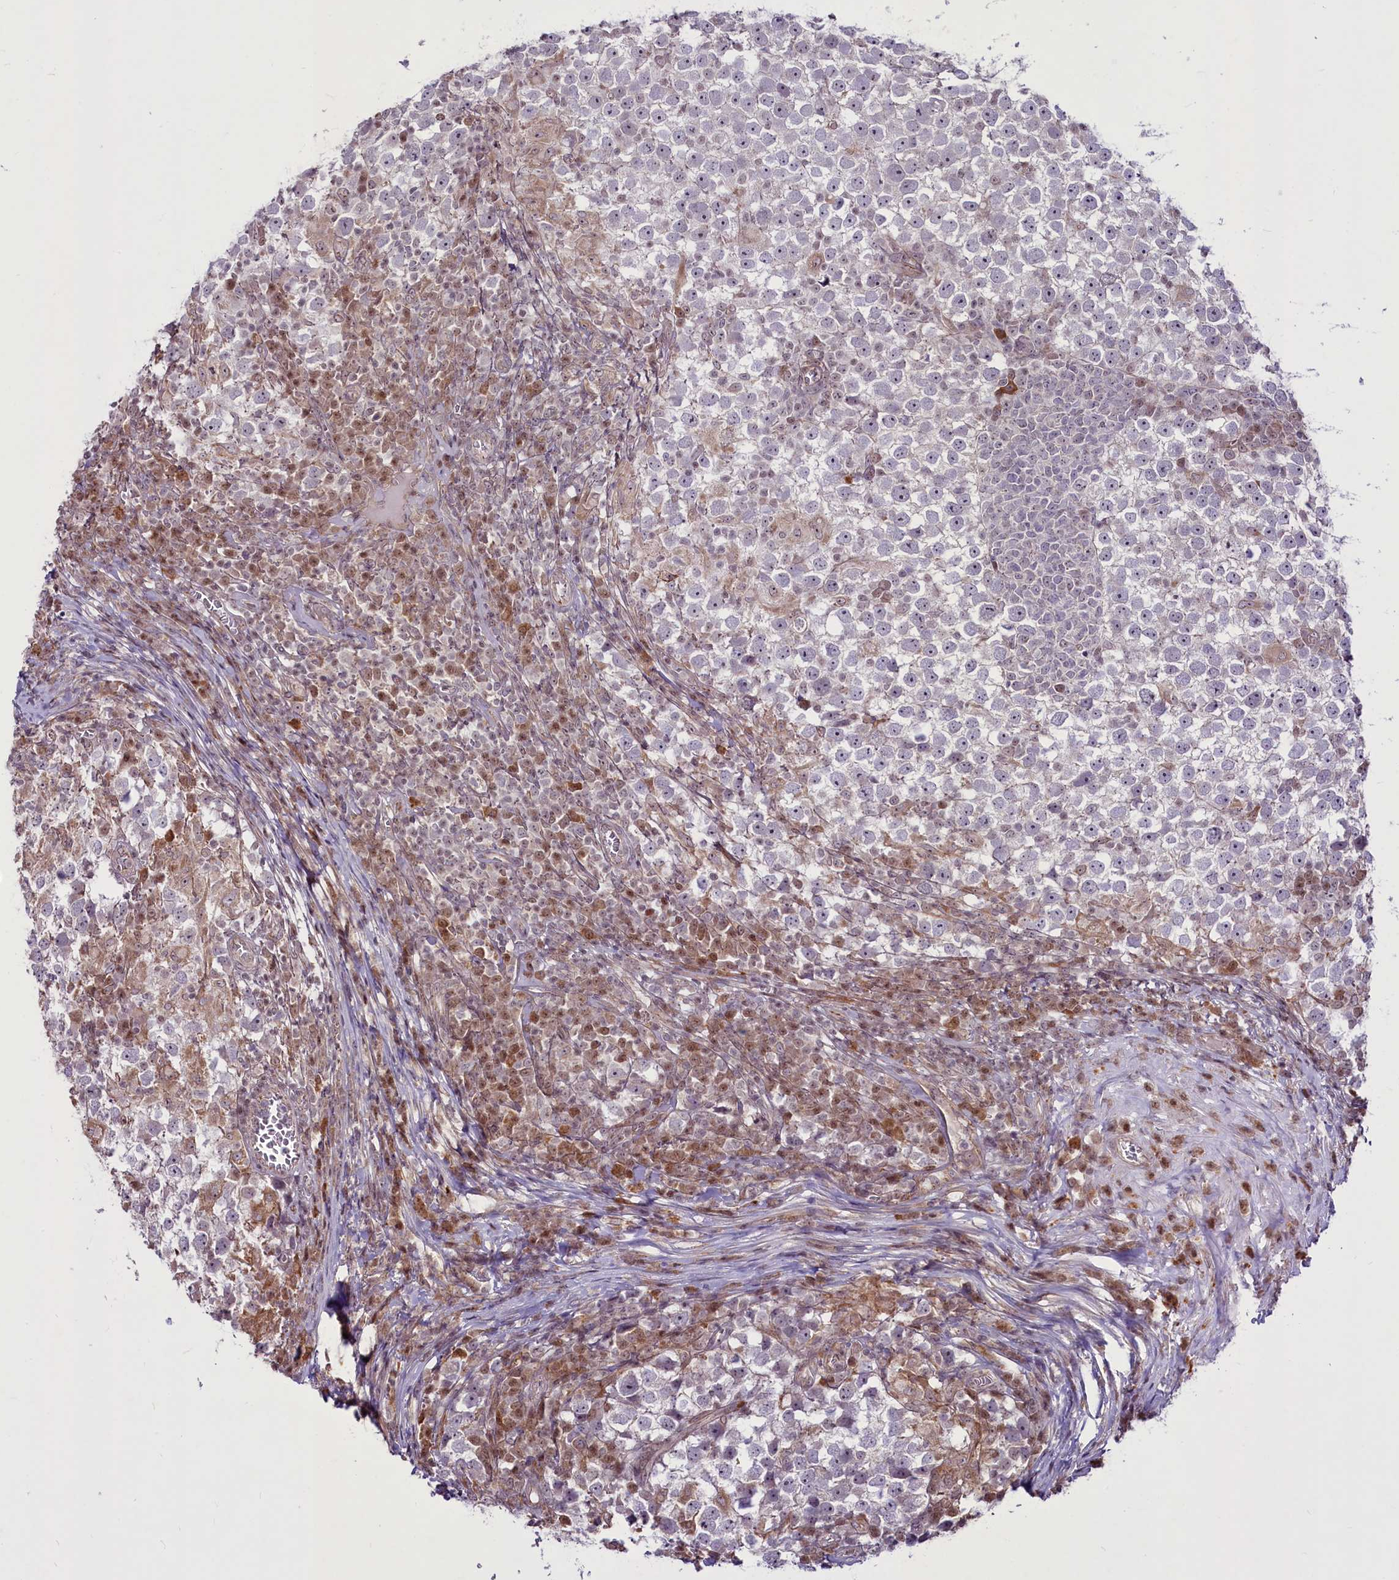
{"staining": {"intensity": "negative", "quantity": "none", "location": "none"}, "tissue": "testis cancer", "cell_type": "Tumor cells", "image_type": "cancer", "snomed": [{"axis": "morphology", "description": "Seminoma, NOS"}, {"axis": "topography", "description": "Testis"}], "caption": "Micrograph shows no protein expression in tumor cells of seminoma (testis) tissue.", "gene": "RSBN1", "patient": {"sex": "male", "age": 65}}